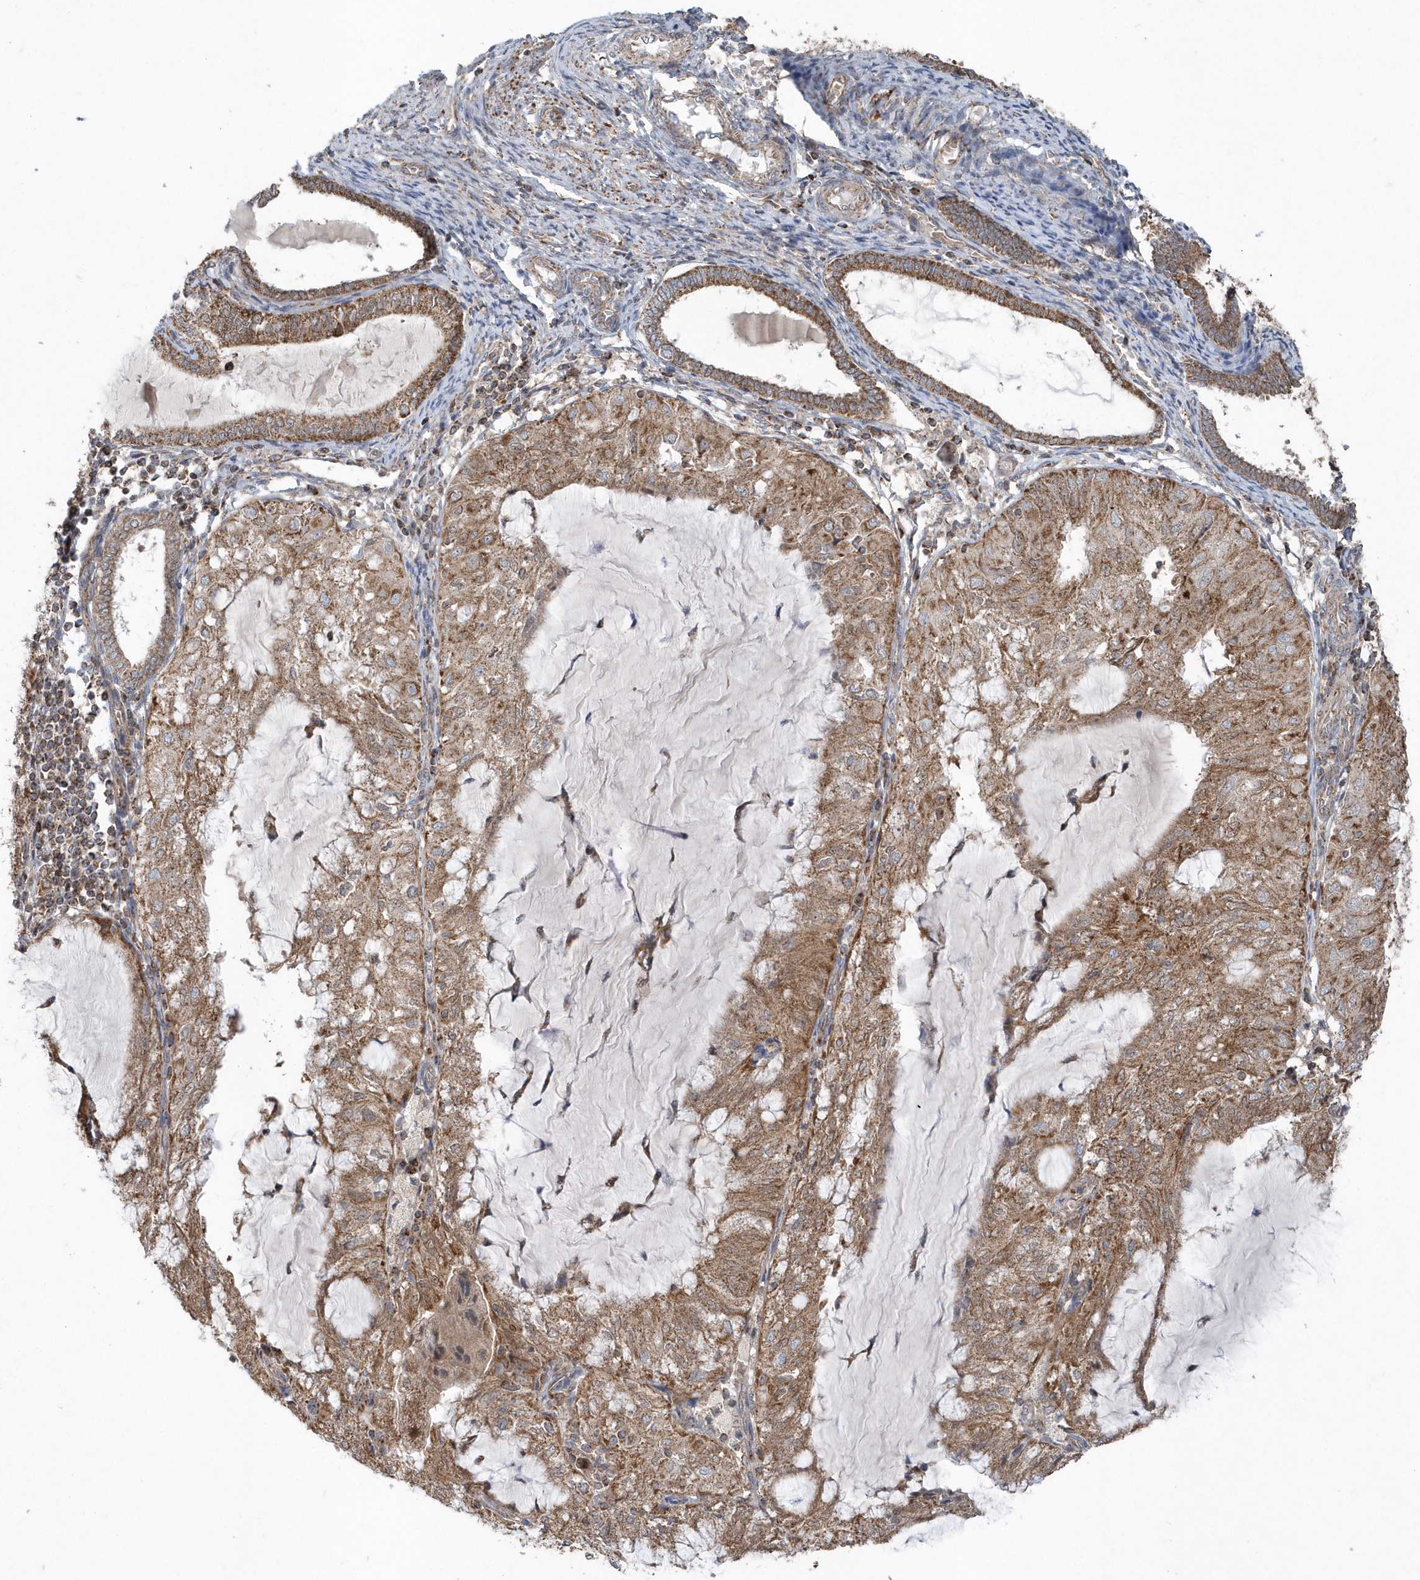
{"staining": {"intensity": "moderate", "quantity": ">75%", "location": "cytoplasmic/membranous"}, "tissue": "endometrial cancer", "cell_type": "Tumor cells", "image_type": "cancer", "snomed": [{"axis": "morphology", "description": "Adenocarcinoma, NOS"}, {"axis": "topography", "description": "Endometrium"}], "caption": "Moderate cytoplasmic/membranous expression for a protein is present in about >75% of tumor cells of endometrial cancer using IHC.", "gene": "PPP1R7", "patient": {"sex": "female", "age": 81}}